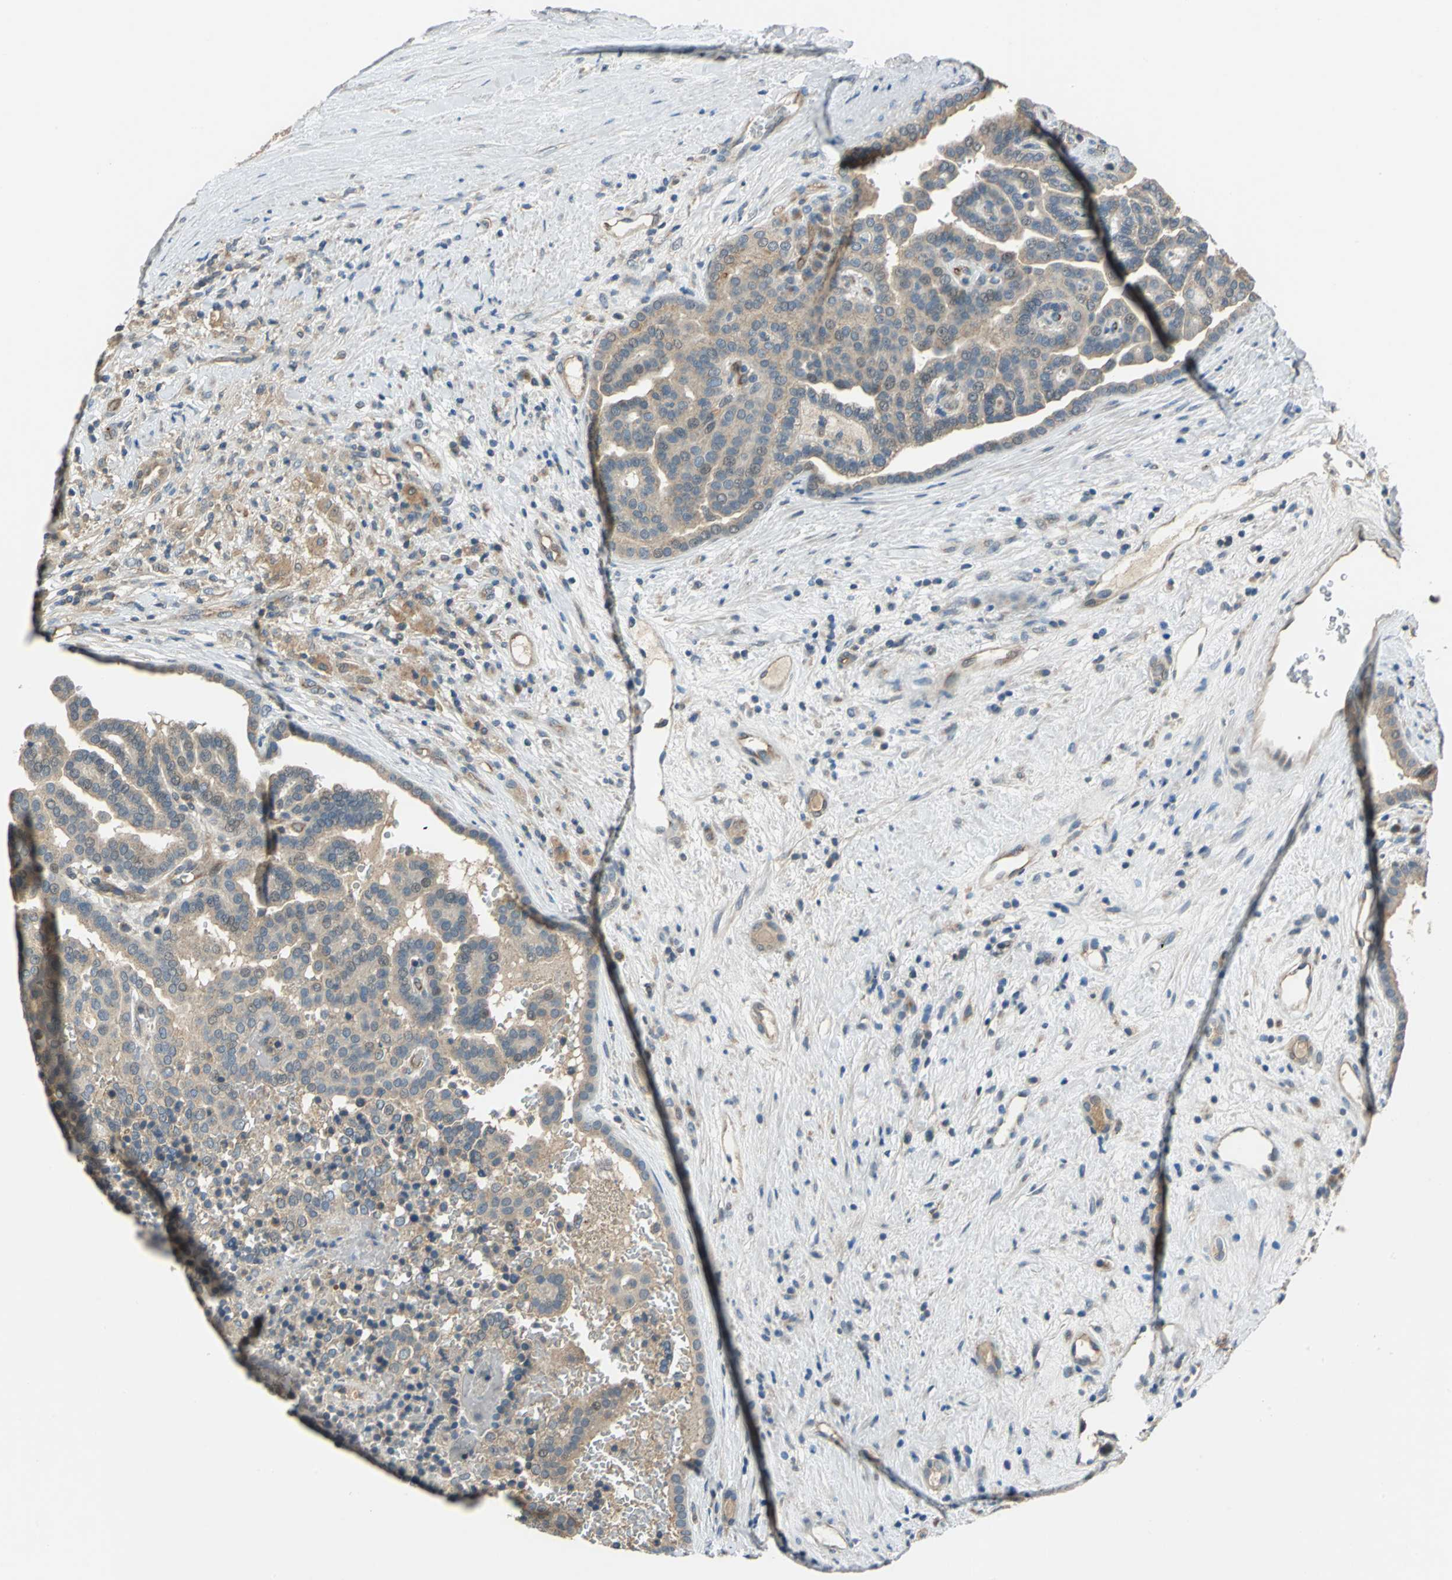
{"staining": {"intensity": "weak", "quantity": ">75%", "location": "cytoplasmic/membranous"}, "tissue": "renal cancer", "cell_type": "Tumor cells", "image_type": "cancer", "snomed": [{"axis": "morphology", "description": "Adenocarcinoma, NOS"}, {"axis": "topography", "description": "Kidney"}], "caption": "There is low levels of weak cytoplasmic/membranous staining in tumor cells of renal cancer, as demonstrated by immunohistochemical staining (brown color).", "gene": "EMCN", "patient": {"sex": "male", "age": 61}}